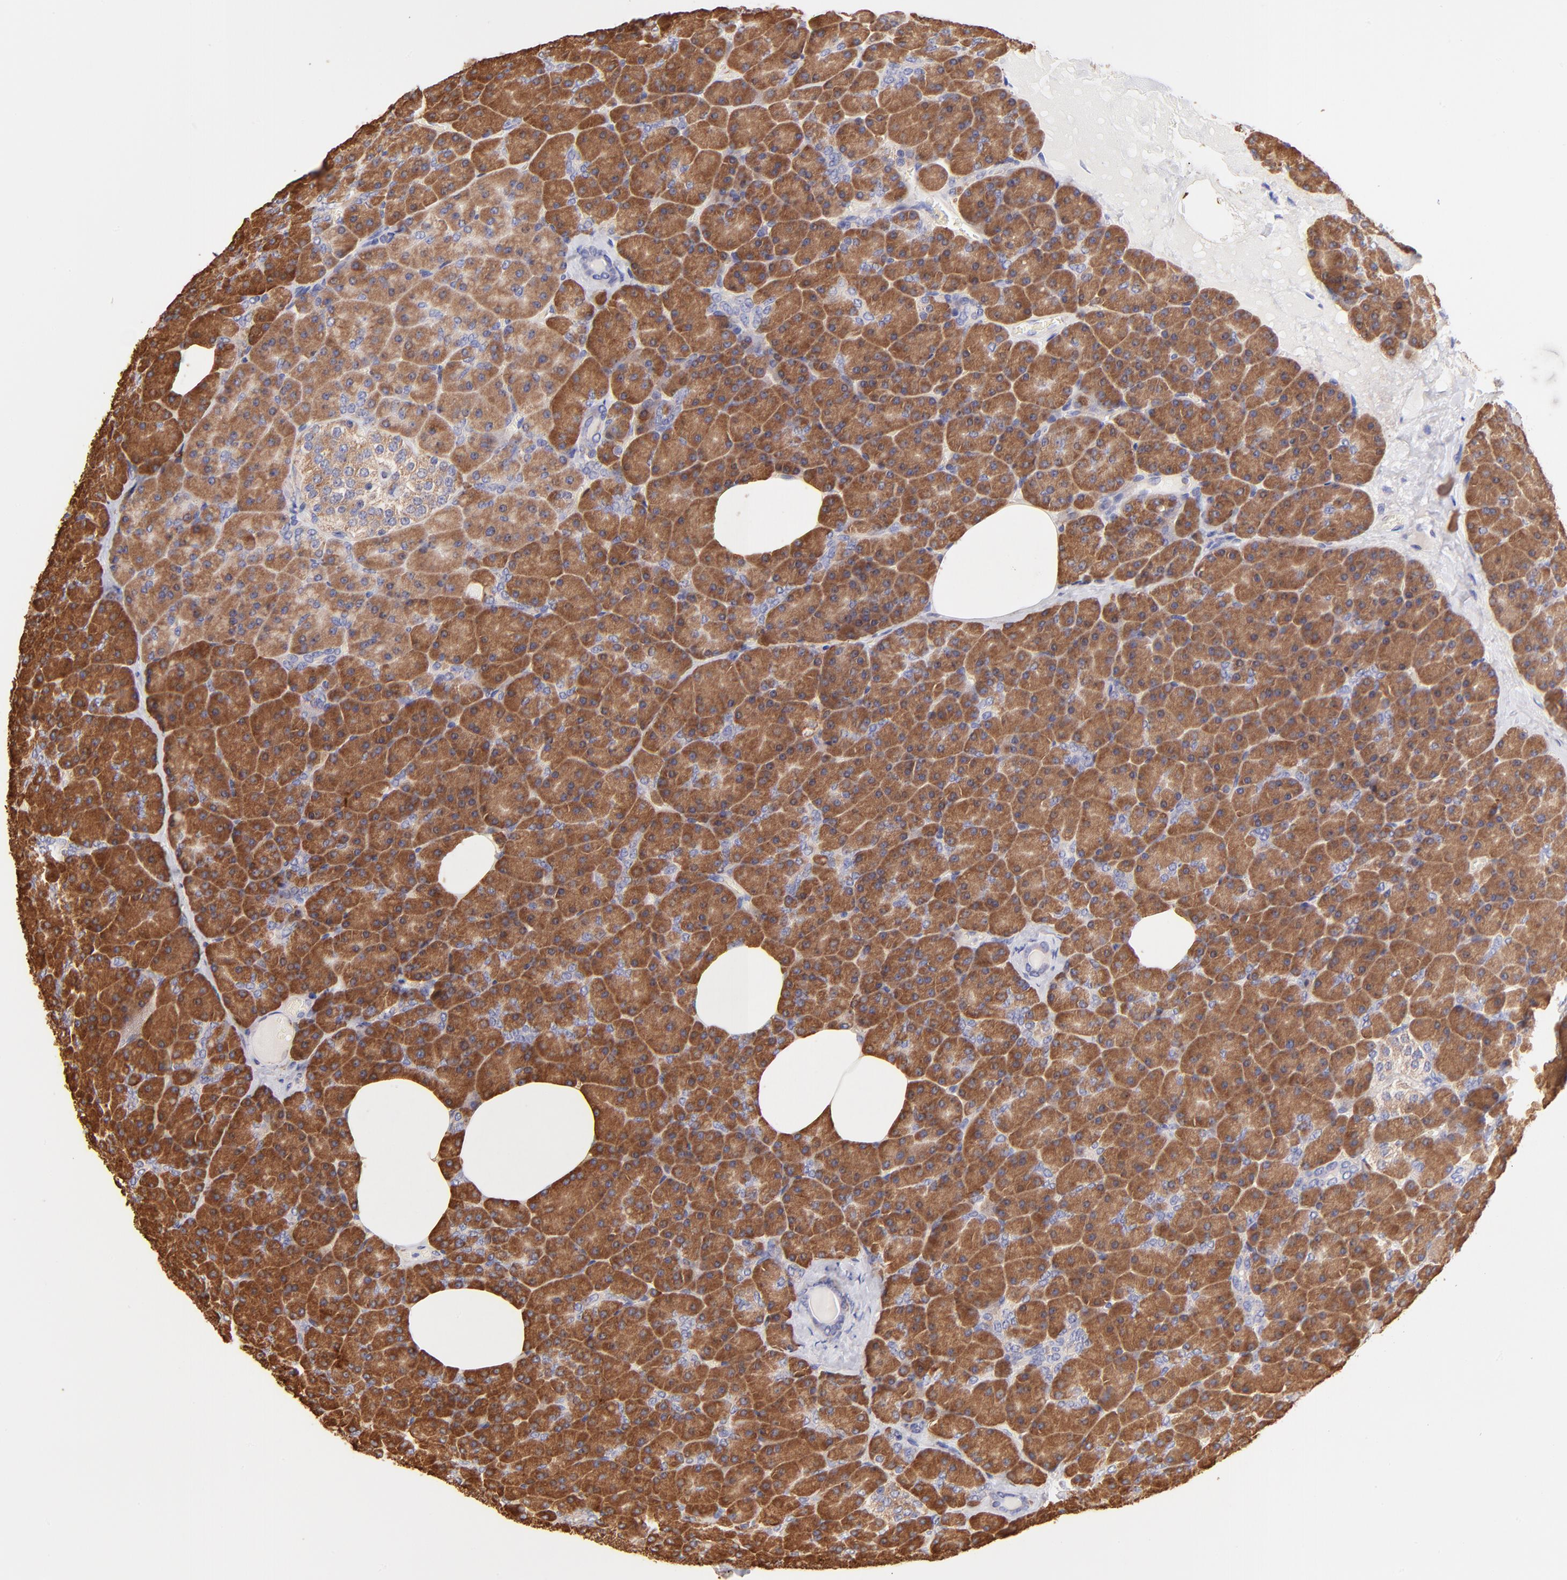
{"staining": {"intensity": "strong", "quantity": ">75%", "location": "cytoplasmic/membranous"}, "tissue": "pancreas", "cell_type": "Exocrine glandular cells", "image_type": "normal", "snomed": [{"axis": "morphology", "description": "Normal tissue, NOS"}, {"axis": "topography", "description": "Pancreas"}], "caption": "This micrograph displays immunohistochemistry staining of unremarkable human pancreas, with high strong cytoplasmic/membranous expression in about >75% of exocrine glandular cells.", "gene": "RPL30", "patient": {"sex": "female", "age": 35}}